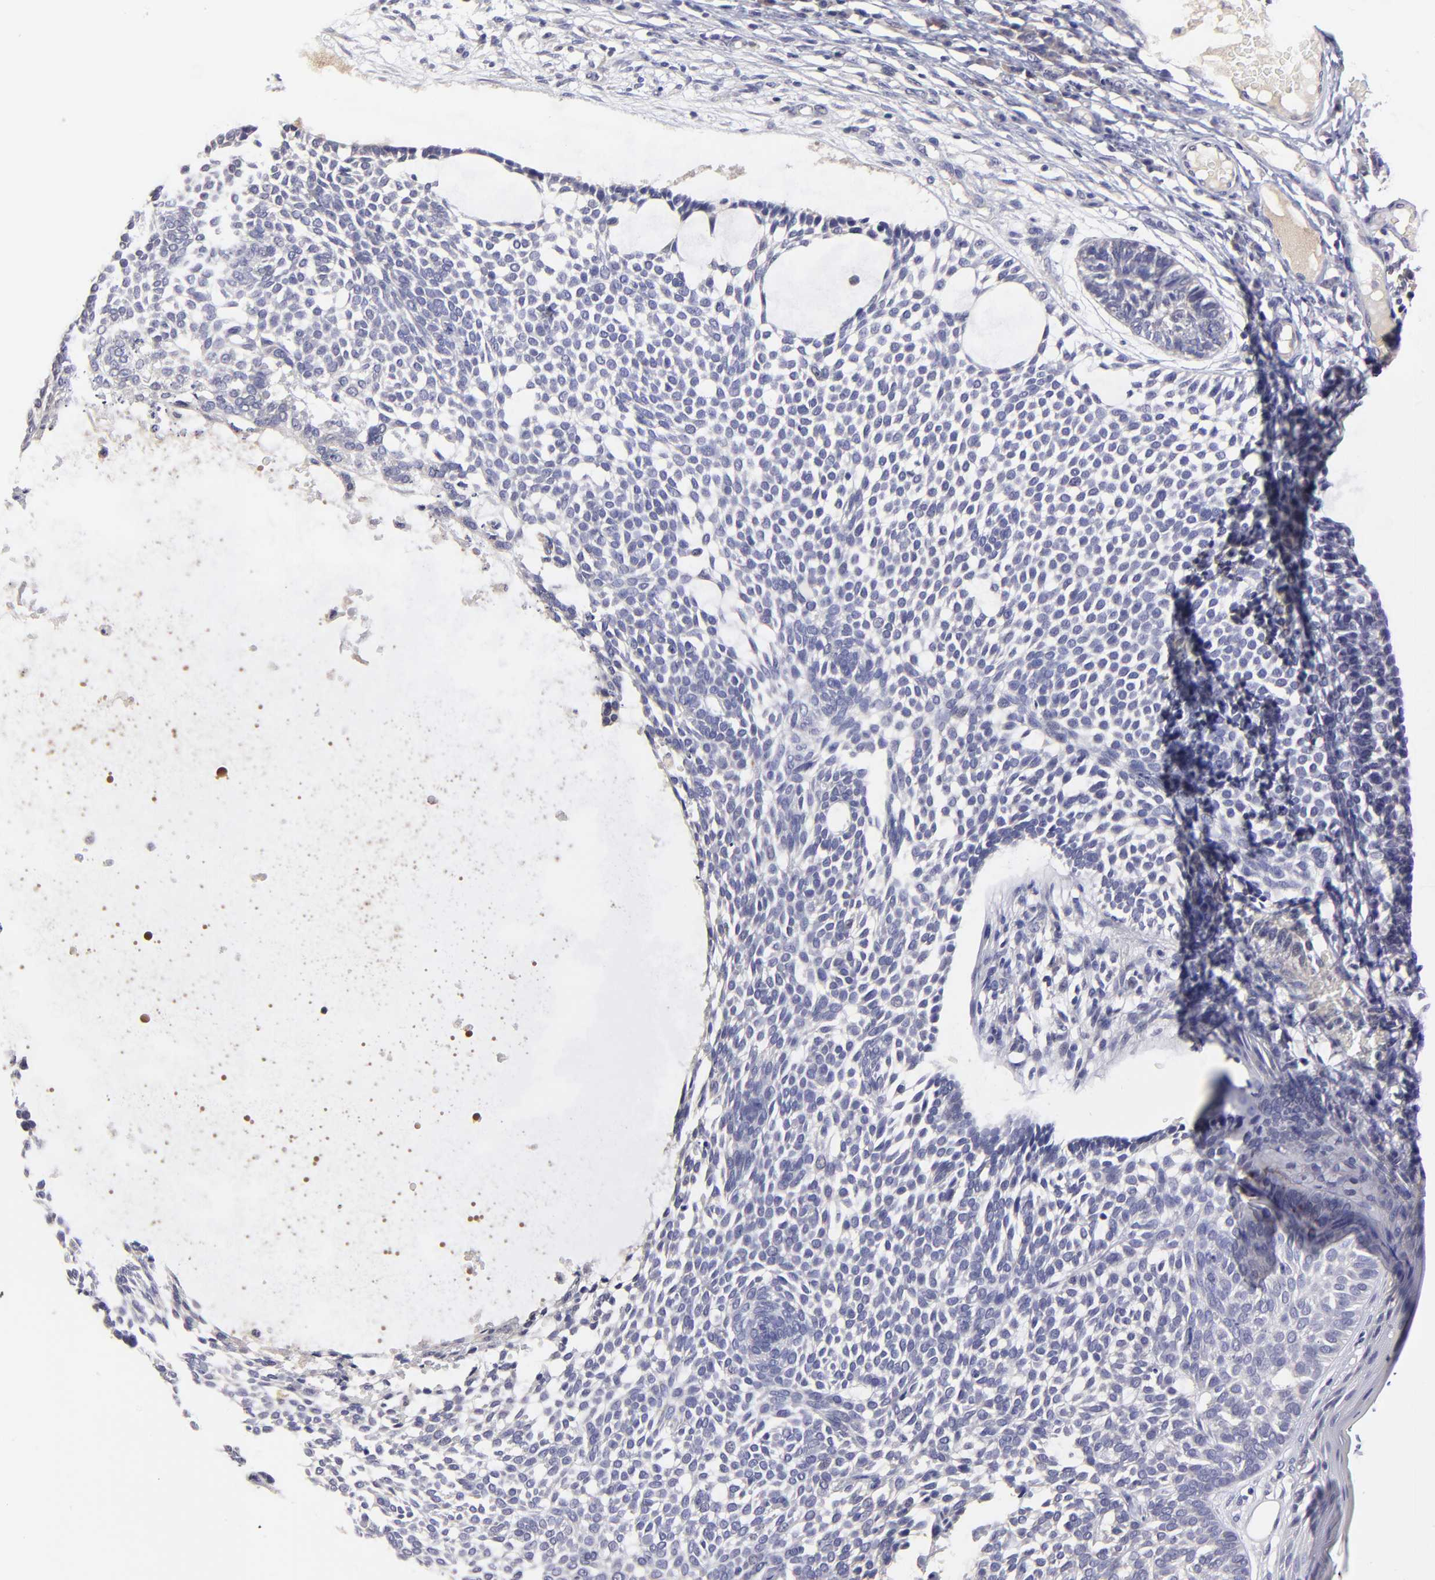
{"staining": {"intensity": "negative", "quantity": "none", "location": "none"}, "tissue": "skin cancer", "cell_type": "Tumor cells", "image_type": "cancer", "snomed": [{"axis": "morphology", "description": "Basal cell carcinoma"}, {"axis": "topography", "description": "Skin"}], "caption": "Immunohistochemical staining of human skin cancer (basal cell carcinoma) exhibits no significant expression in tumor cells. (Immunohistochemistry, brightfield microscopy, high magnification).", "gene": "BTG2", "patient": {"sex": "male", "age": 87}}